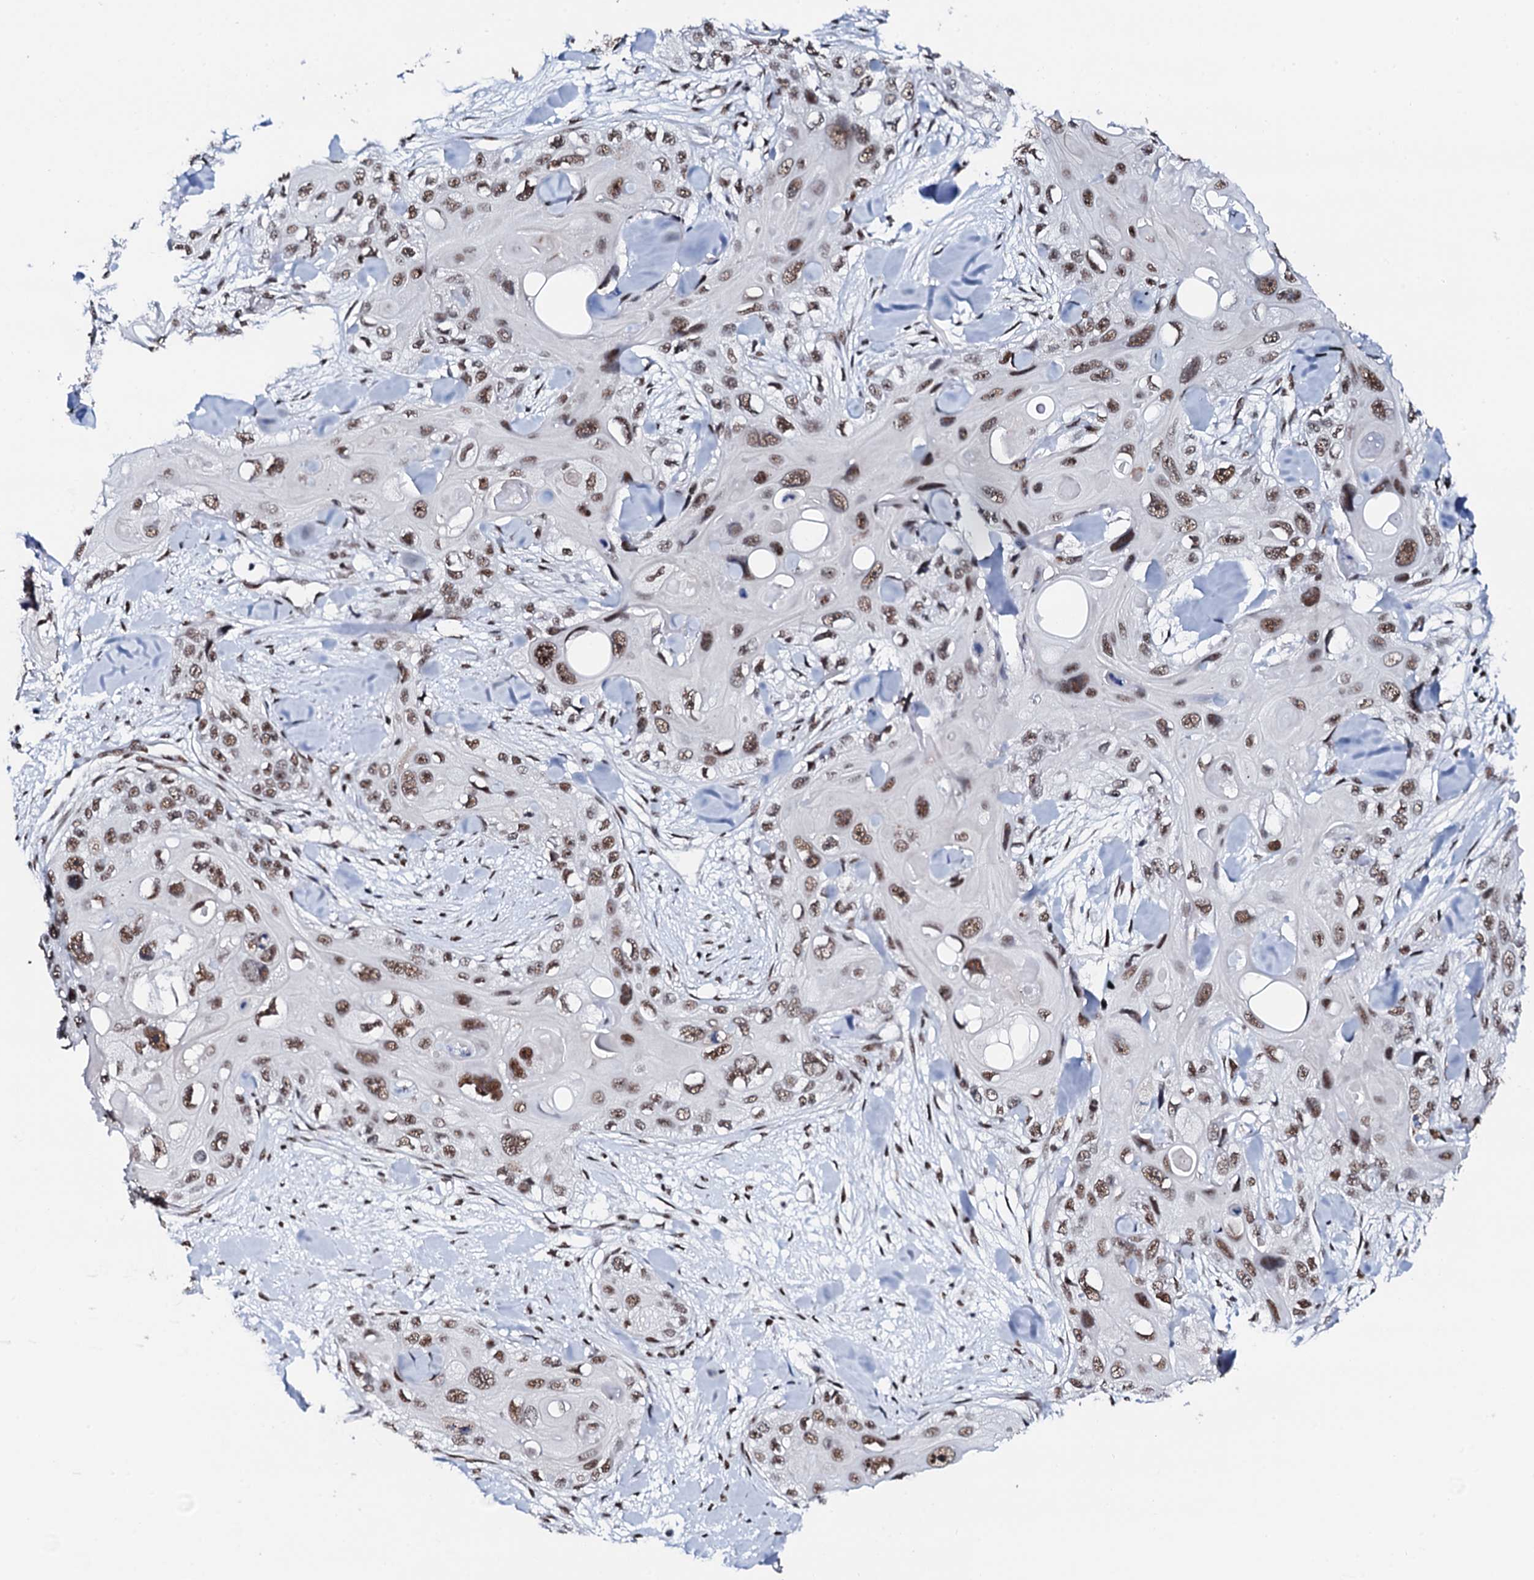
{"staining": {"intensity": "moderate", "quantity": ">75%", "location": "nuclear"}, "tissue": "skin cancer", "cell_type": "Tumor cells", "image_type": "cancer", "snomed": [{"axis": "morphology", "description": "Normal tissue, NOS"}, {"axis": "morphology", "description": "Squamous cell carcinoma, NOS"}, {"axis": "topography", "description": "Skin"}], "caption": "Skin cancer (squamous cell carcinoma) was stained to show a protein in brown. There is medium levels of moderate nuclear positivity in about >75% of tumor cells.", "gene": "NKAPD1", "patient": {"sex": "male", "age": 72}}